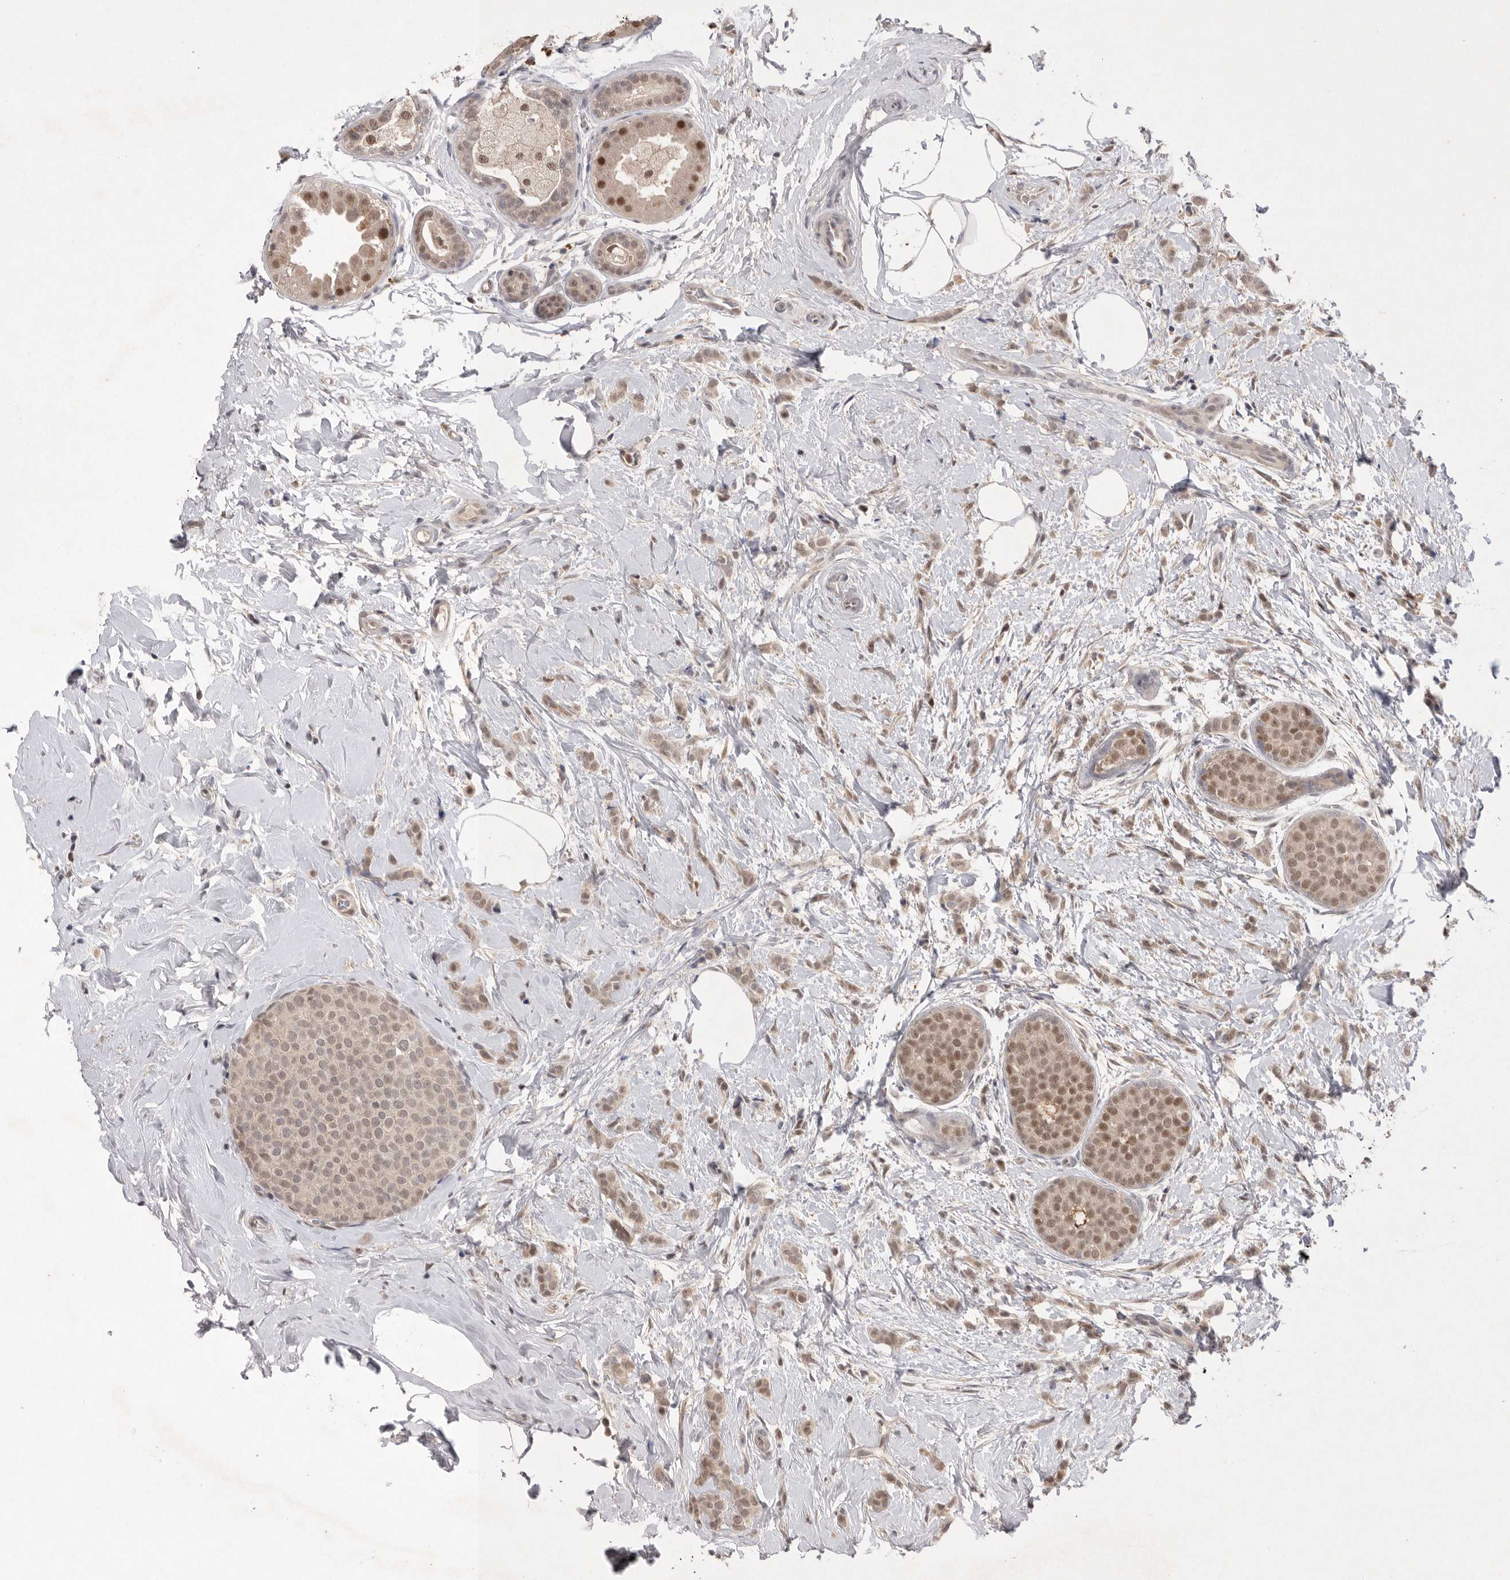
{"staining": {"intensity": "weak", "quantity": ">75%", "location": "cytoplasmic/membranous,nuclear"}, "tissue": "breast cancer", "cell_type": "Tumor cells", "image_type": "cancer", "snomed": [{"axis": "morphology", "description": "Lobular carcinoma, in situ"}, {"axis": "morphology", "description": "Lobular carcinoma"}, {"axis": "topography", "description": "Breast"}], "caption": "IHC image of neoplastic tissue: breast cancer stained using immunohistochemistry (IHC) exhibits low levels of weak protein expression localized specifically in the cytoplasmic/membranous and nuclear of tumor cells, appearing as a cytoplasmic/membranous and nuclear brown color.", "gene": "HUS1", "patient": {"sex": "female", "age": 41}}